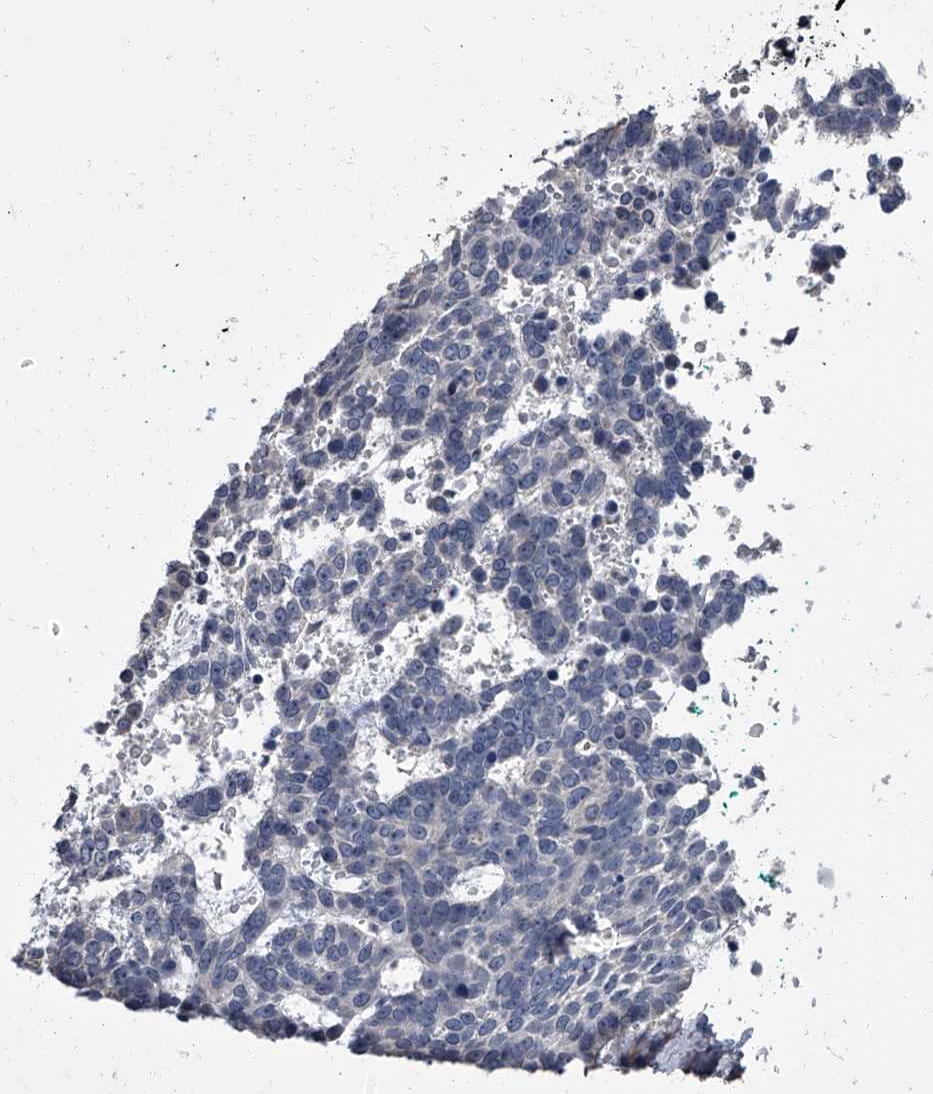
{"staining": {"intensity": "negative", "quantity": "none", "location": "none"}, "tissue": "skin cancer", "cell_type": "Tumor cells", "image_type": "cancer", "snomed": [{"axis": "morphology", "description": "Basal cell carcinoma"}, {"axis": "topography", "description": "Skin"}], "caption": "Tumor cells are negative for brown protein staining in skin basal cell carcinoma. (IHC, brightfield microscopy, high magnification).", "gene": "SIRT4", "patient": {"sex": "female", "age": 81}}